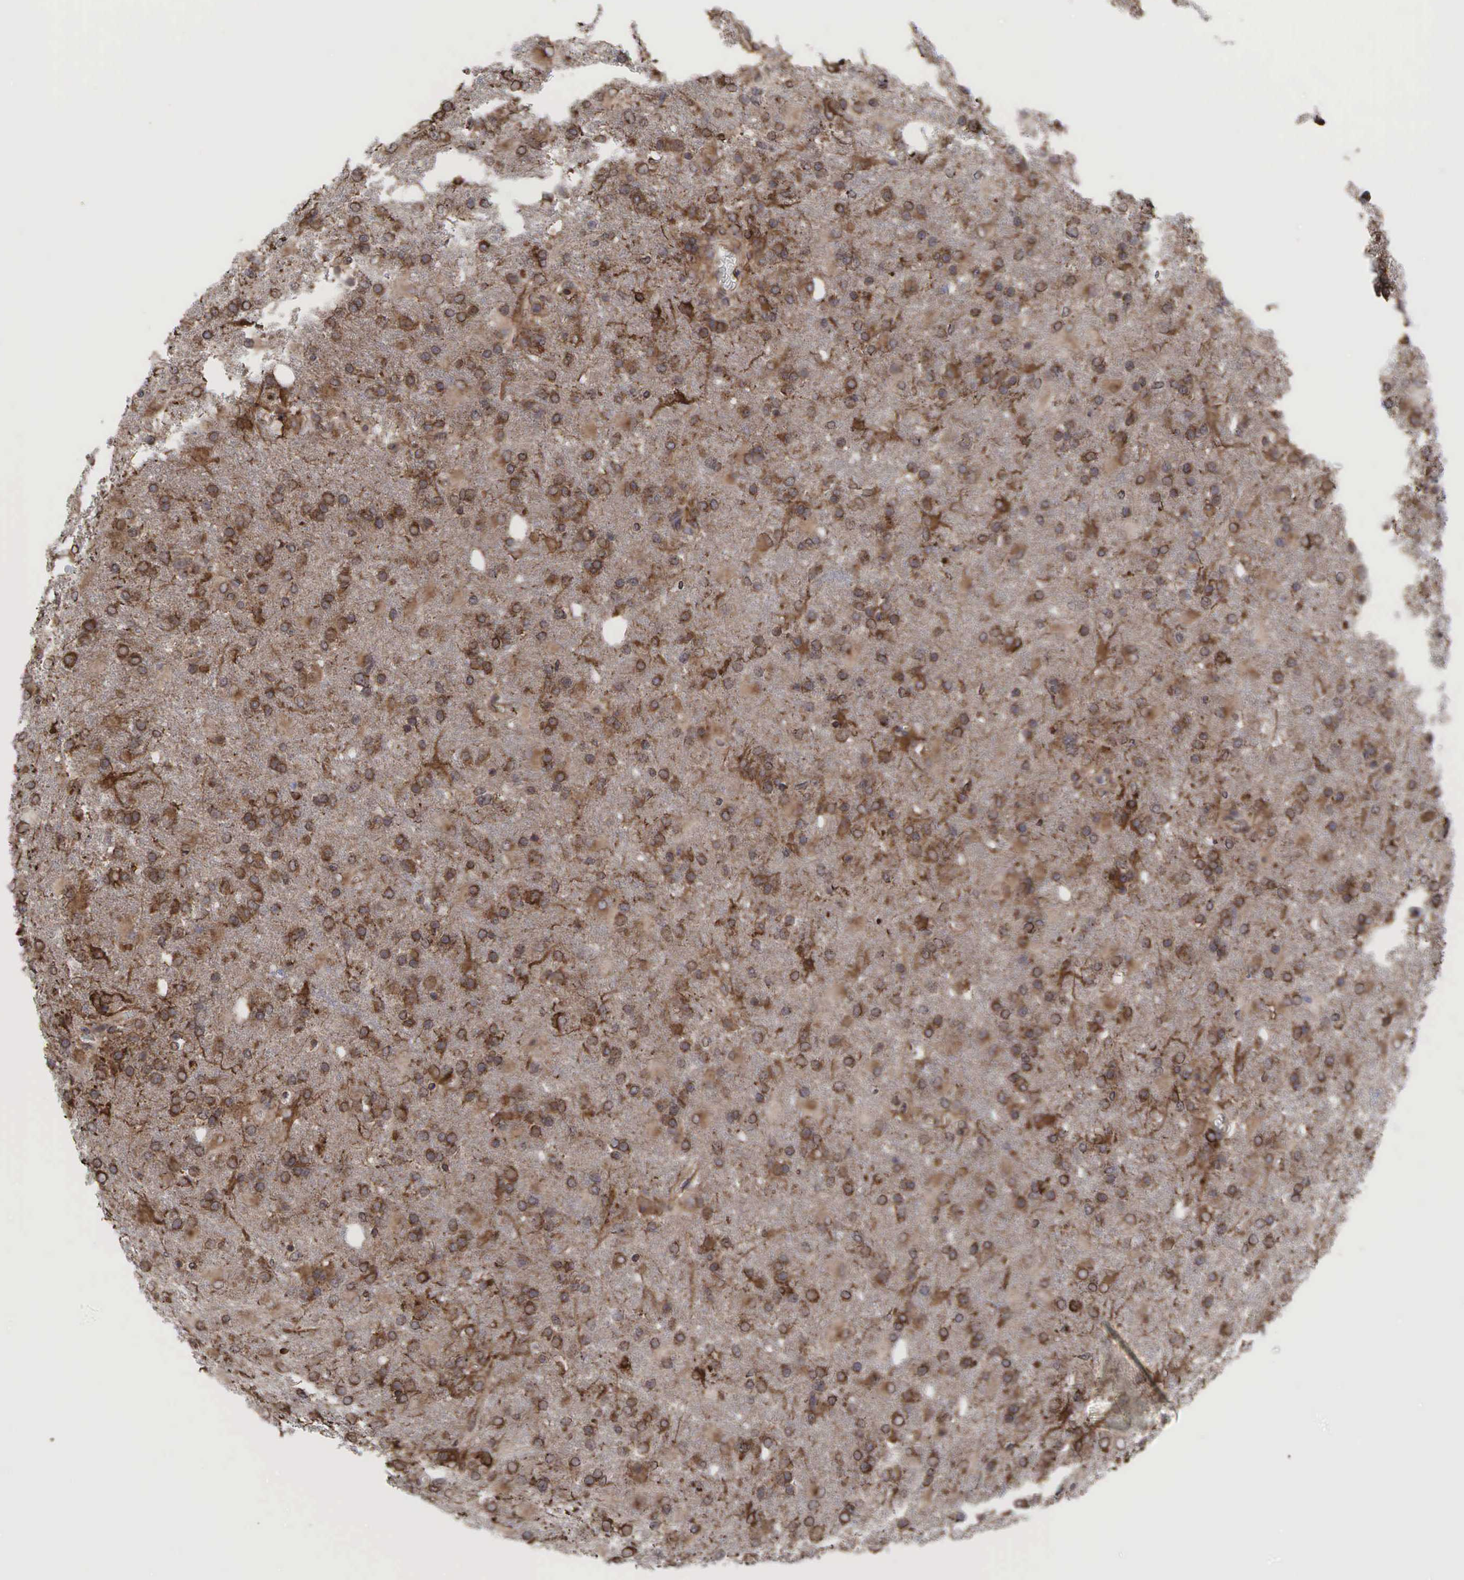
{"staining": {"intensity": "moderate", "quantity": "25%-75%", "location": "cytoplasmic/membranous"}, "tissue": "glioma", "cell_type": "Tumor cells", "image_type": "cancer", "snomed": [{"axis": "morphology", "description": "Glioma, malignant, High grade"}, {"axis": "topography", "description": "Brain"}], "caption": "A medium amount of moderate cytoplasmic/membranous staining is present in approximately 25%-75% of tumor cells in malignant glioma (high-grade) tissue.", "gene": "PABPC5", "patient": {"sex": "male", "age": 68}}